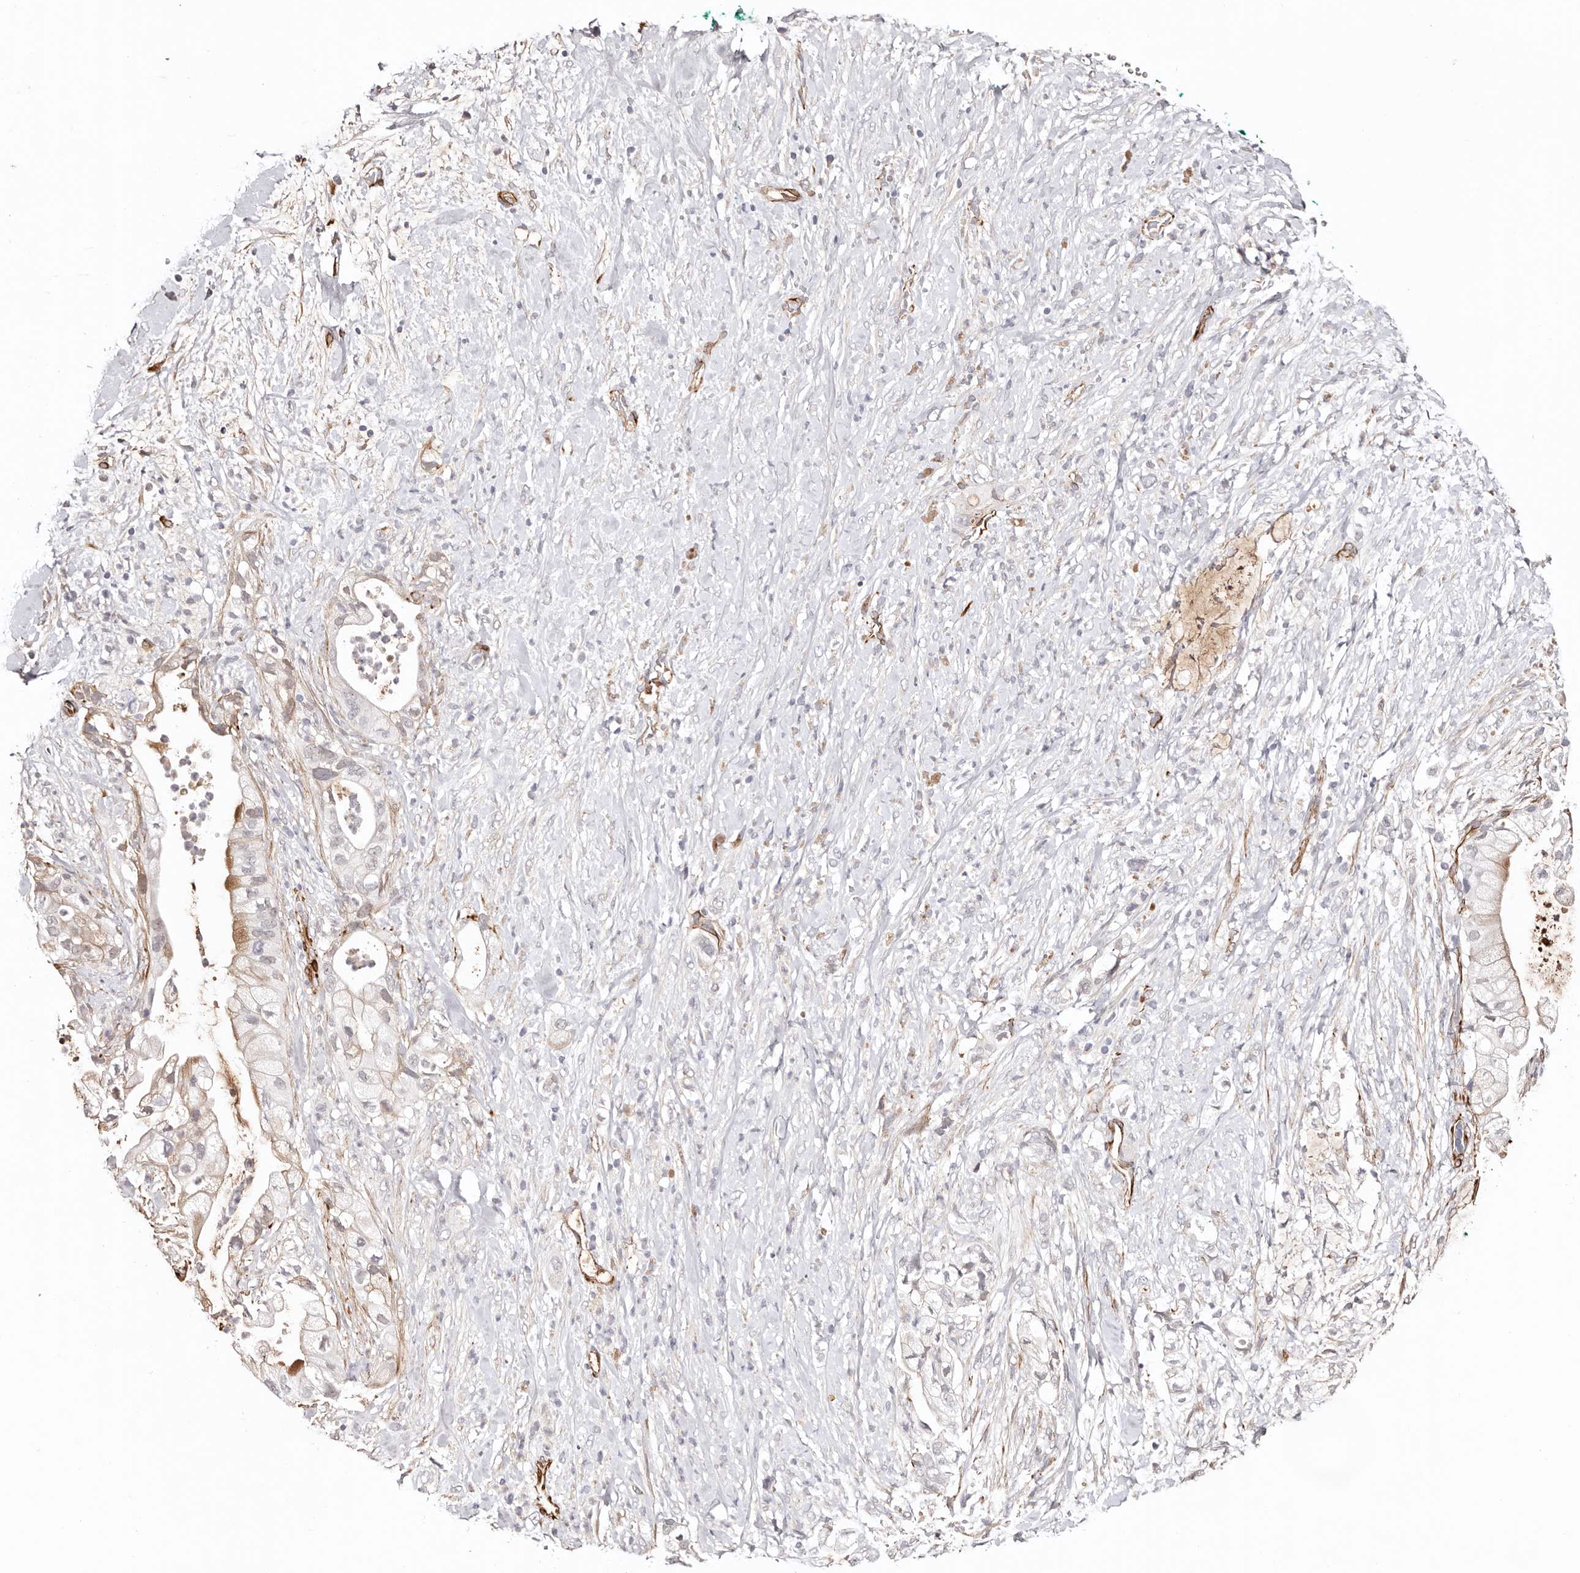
{"staining": {"intensity": "weak", "quantity": "<25%", "location": "cytoplasmic/membranous"}, "tissue": "pancreatic cancer", "cell_type": "Tumor cells", "image_type": "cancer", "snomed": [{"axis": "morphology", "description": "Adenocarcinoma, NOS"}, {"axis": "topography", "description": "Pancreas"}], "caption": "An IHC photomicrograph of pancreatic cancer (adenocarcinoma) is shown. There is no staining in tumor cells of pancreatic cancer (adenocarcinoma).", "gene": "ZNF557", "patient": {"sex": "male", "age": 53}}